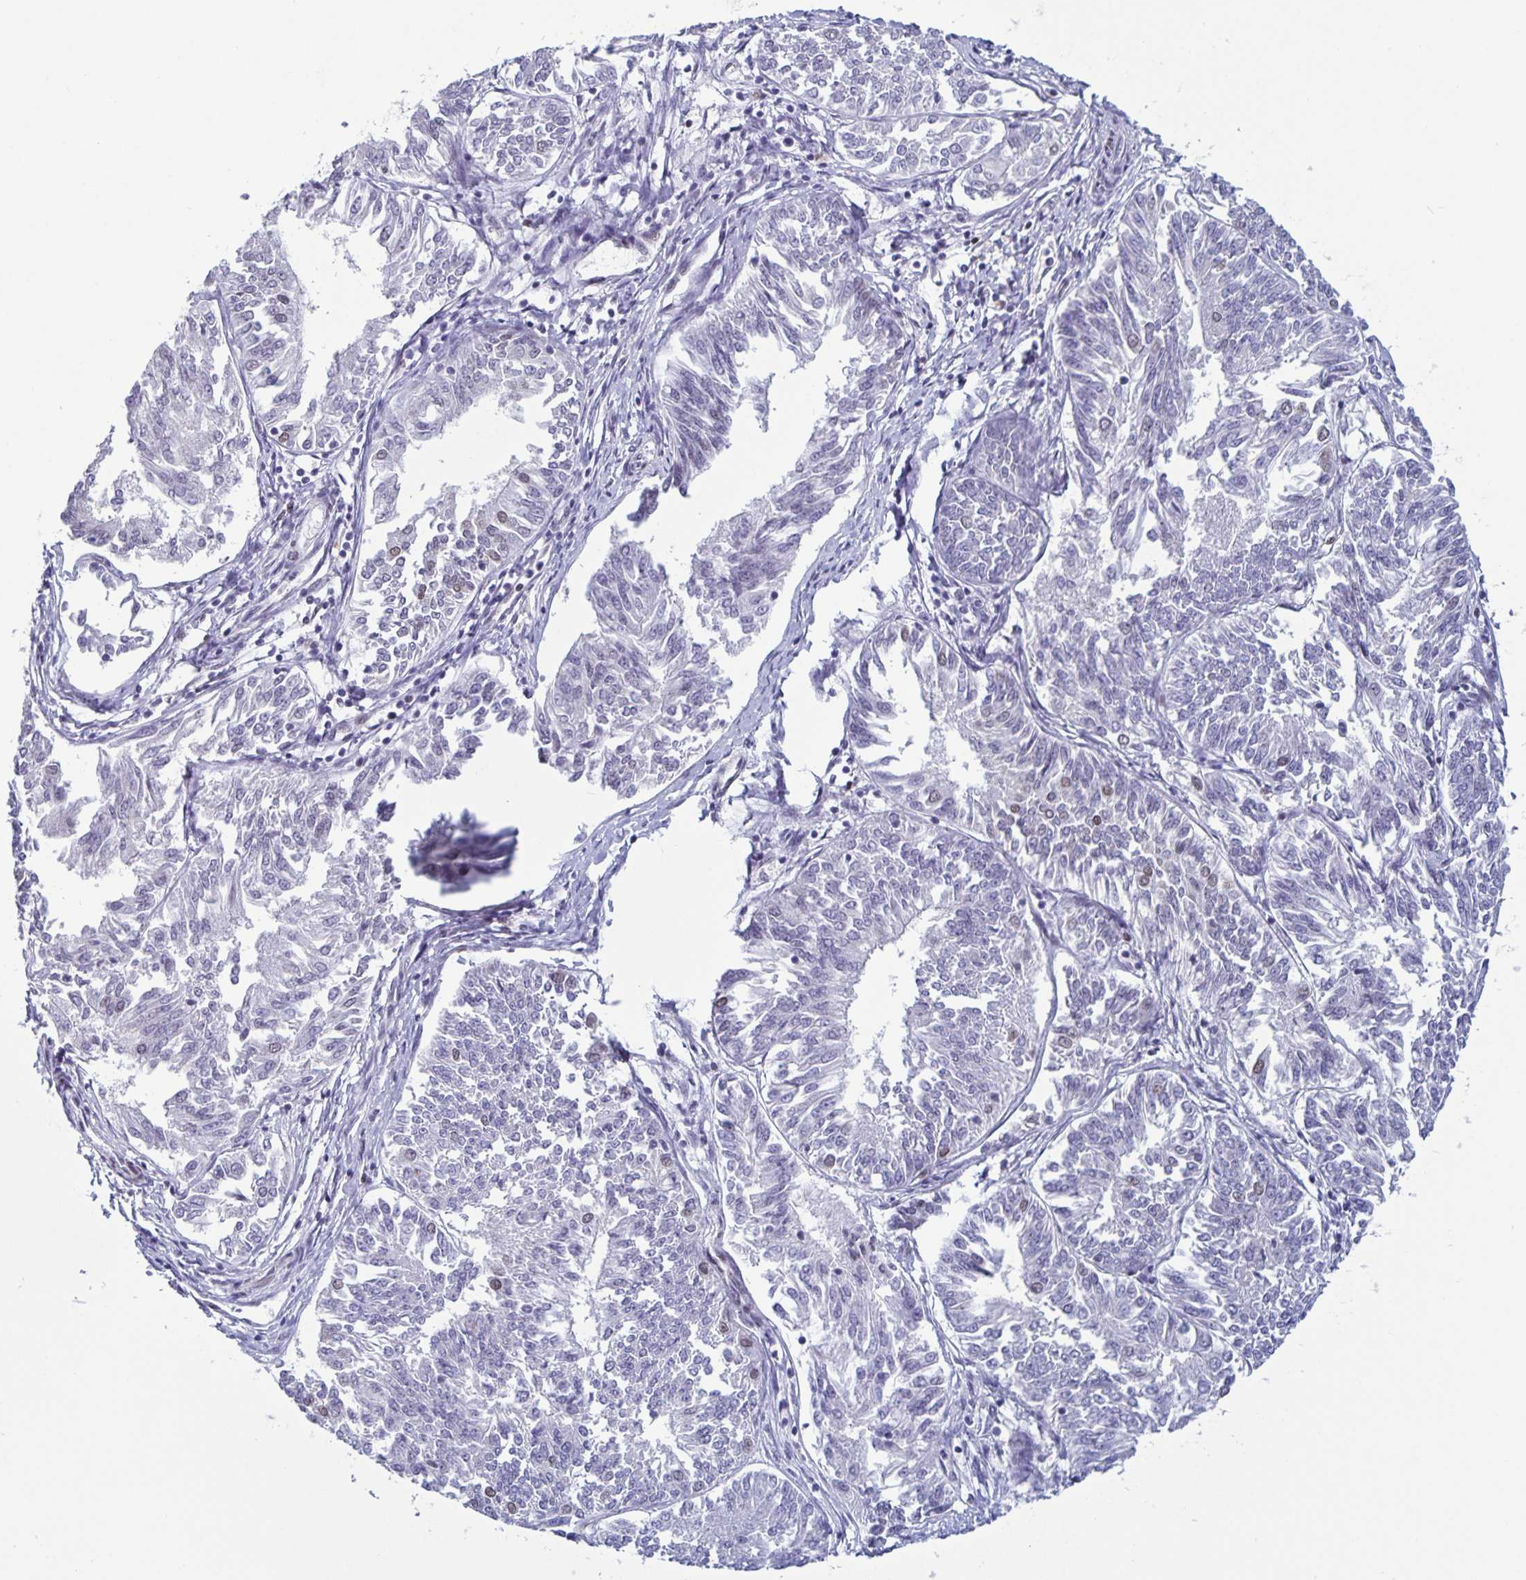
{"staining": {"intensity": "moderate", "quantity": "<25%", "location": "nuclear"}, "tissue": "endometrial cancer", "cell_type": "Tumor cells", "image_type": "cancer", "snomed": [{"axis": "morphology", "description": "Adenocarcinoma, NOS"}, {"axis": "topography", "description": "Endometrium"}], "caption": "Tumor cells display low levels of moderate nuclear staining in about <25% of cells in endometrial cancer (adenocarcinoma).", "gene": "JUND", "patient": {"sex": "female", "age": 58}}